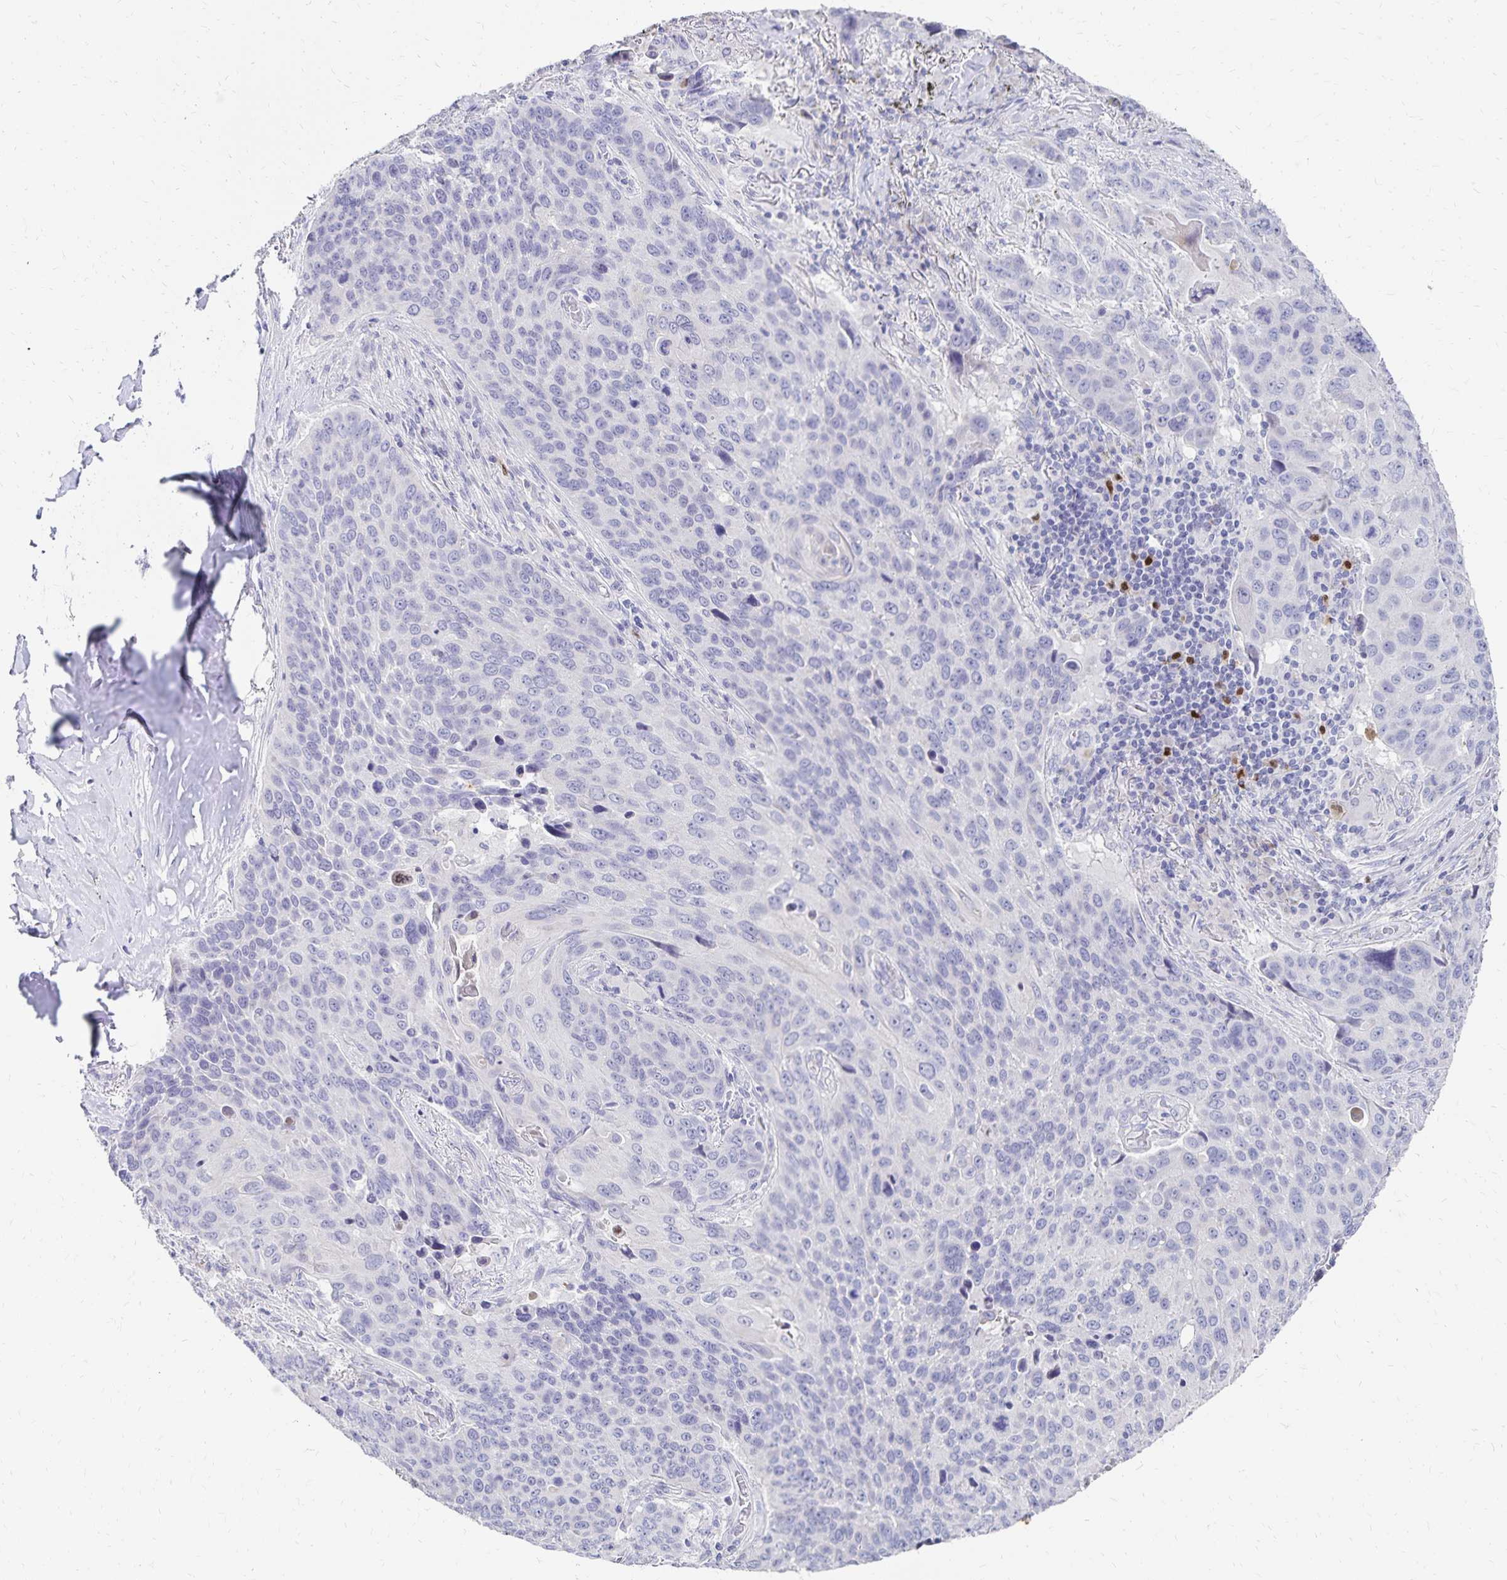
{"staining": {"intensity": "negative", "quantity": "none", "location": "none"}, "tissue": "lung cancer", "cell_type": "Tumor cells", "image_type": "cancer", "snomed": [{"axis": "morphology", "description": "Squamous cell carcinoma, NOS"}, {"axis": "topography", "description": "Lung"}], "caption": "High power microscopy image of an immunohistochemistry (IHC) image of lung cancer (squamous cell carcinoma), revealing no significant staining in tumor cells.", "gene": "PAX5", "patient": {"sex": "male", "age": 68}}